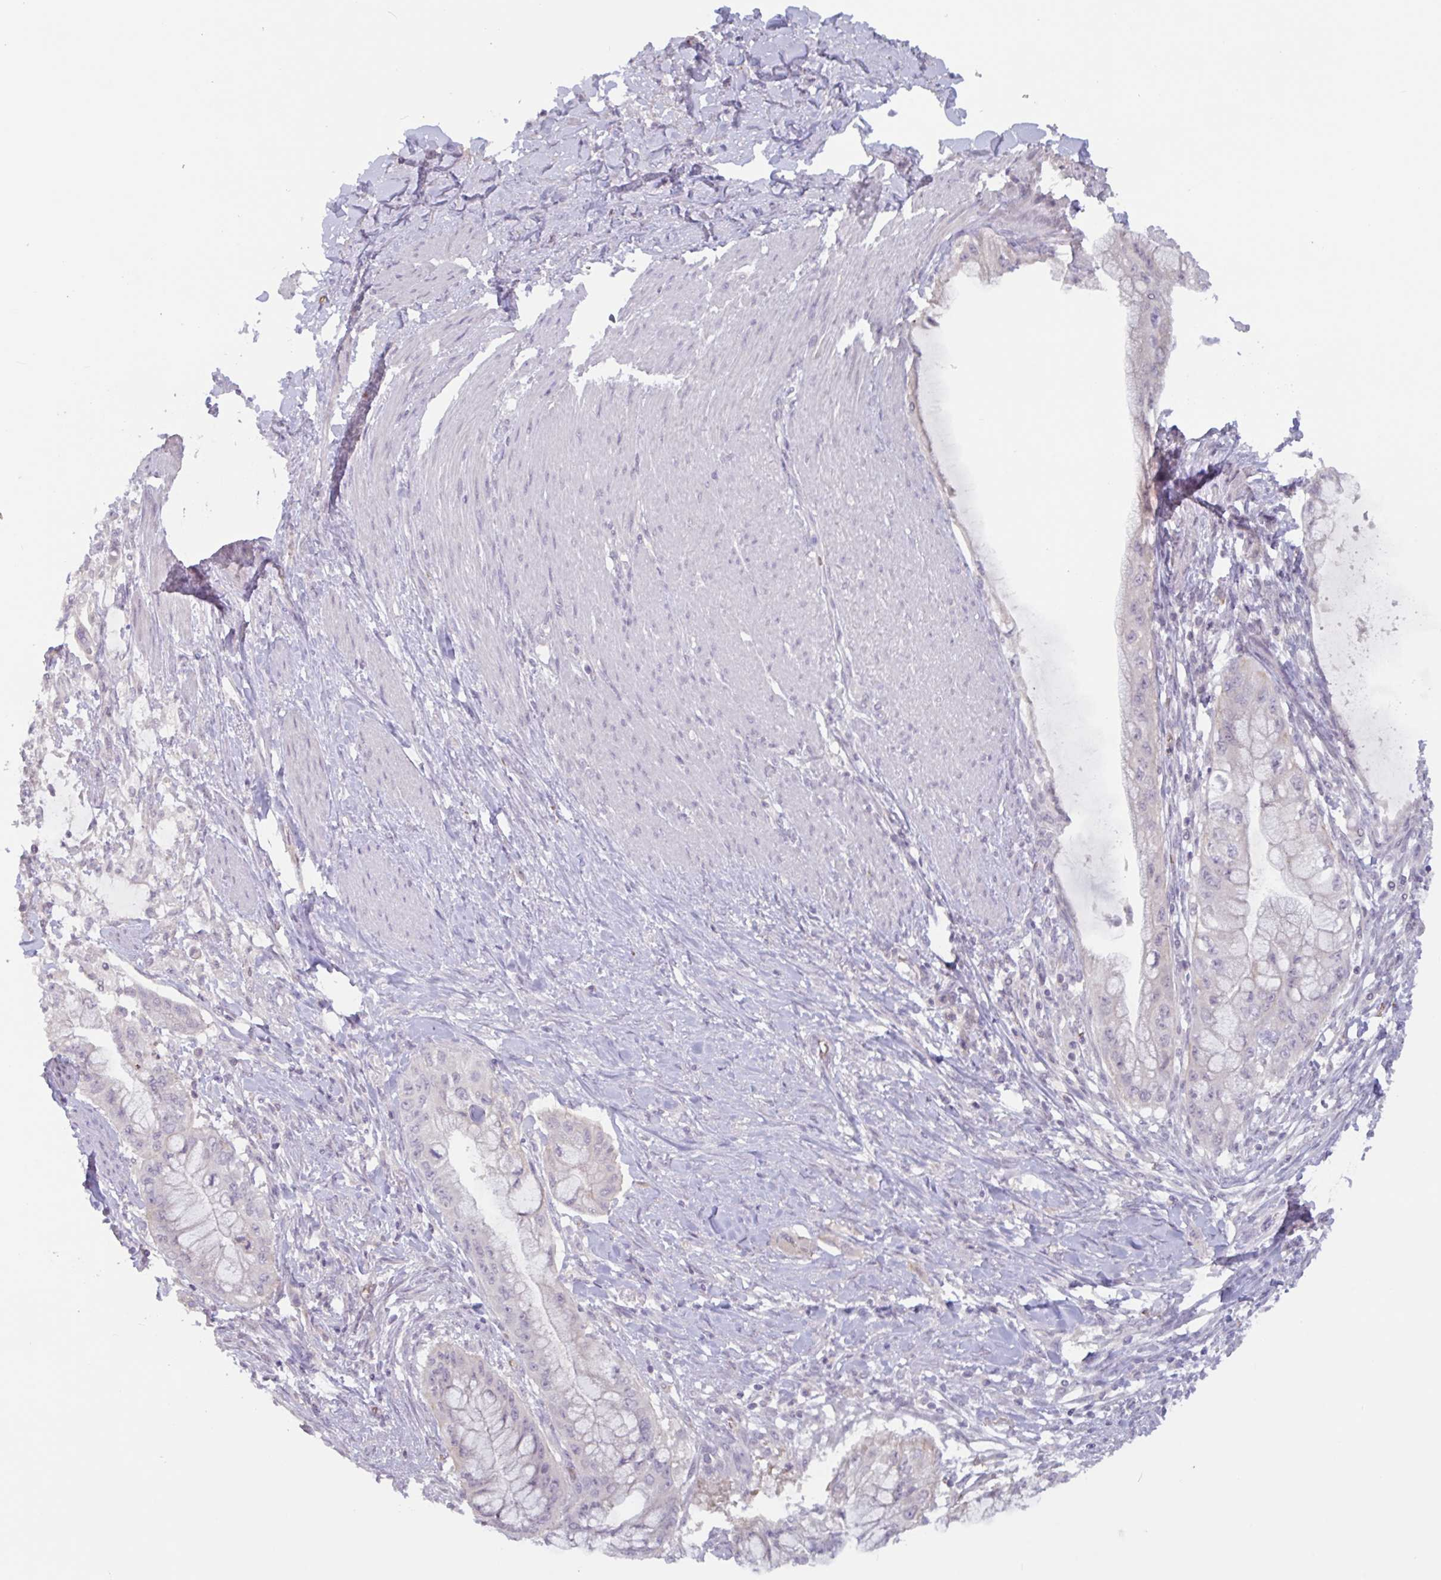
{"staining": {"intensity": "negative", "quantity": "none", "location": "none"}, "tissue": "pancreatic cancer", "cell_type": "Tumor cells", "image_type": "cancer", "snomed": [{"axis": "morphology", "description": "Adenocarcinoma, NOS"}, {"axis": "topography", "description": "Pancreas"}], "caption": "Immunohistochemical staining of human pancreatic cancer exhibits no significant expression in tumor cells.", "gene": "RHAG", "patient": {"sex": "male", "age": 48}}